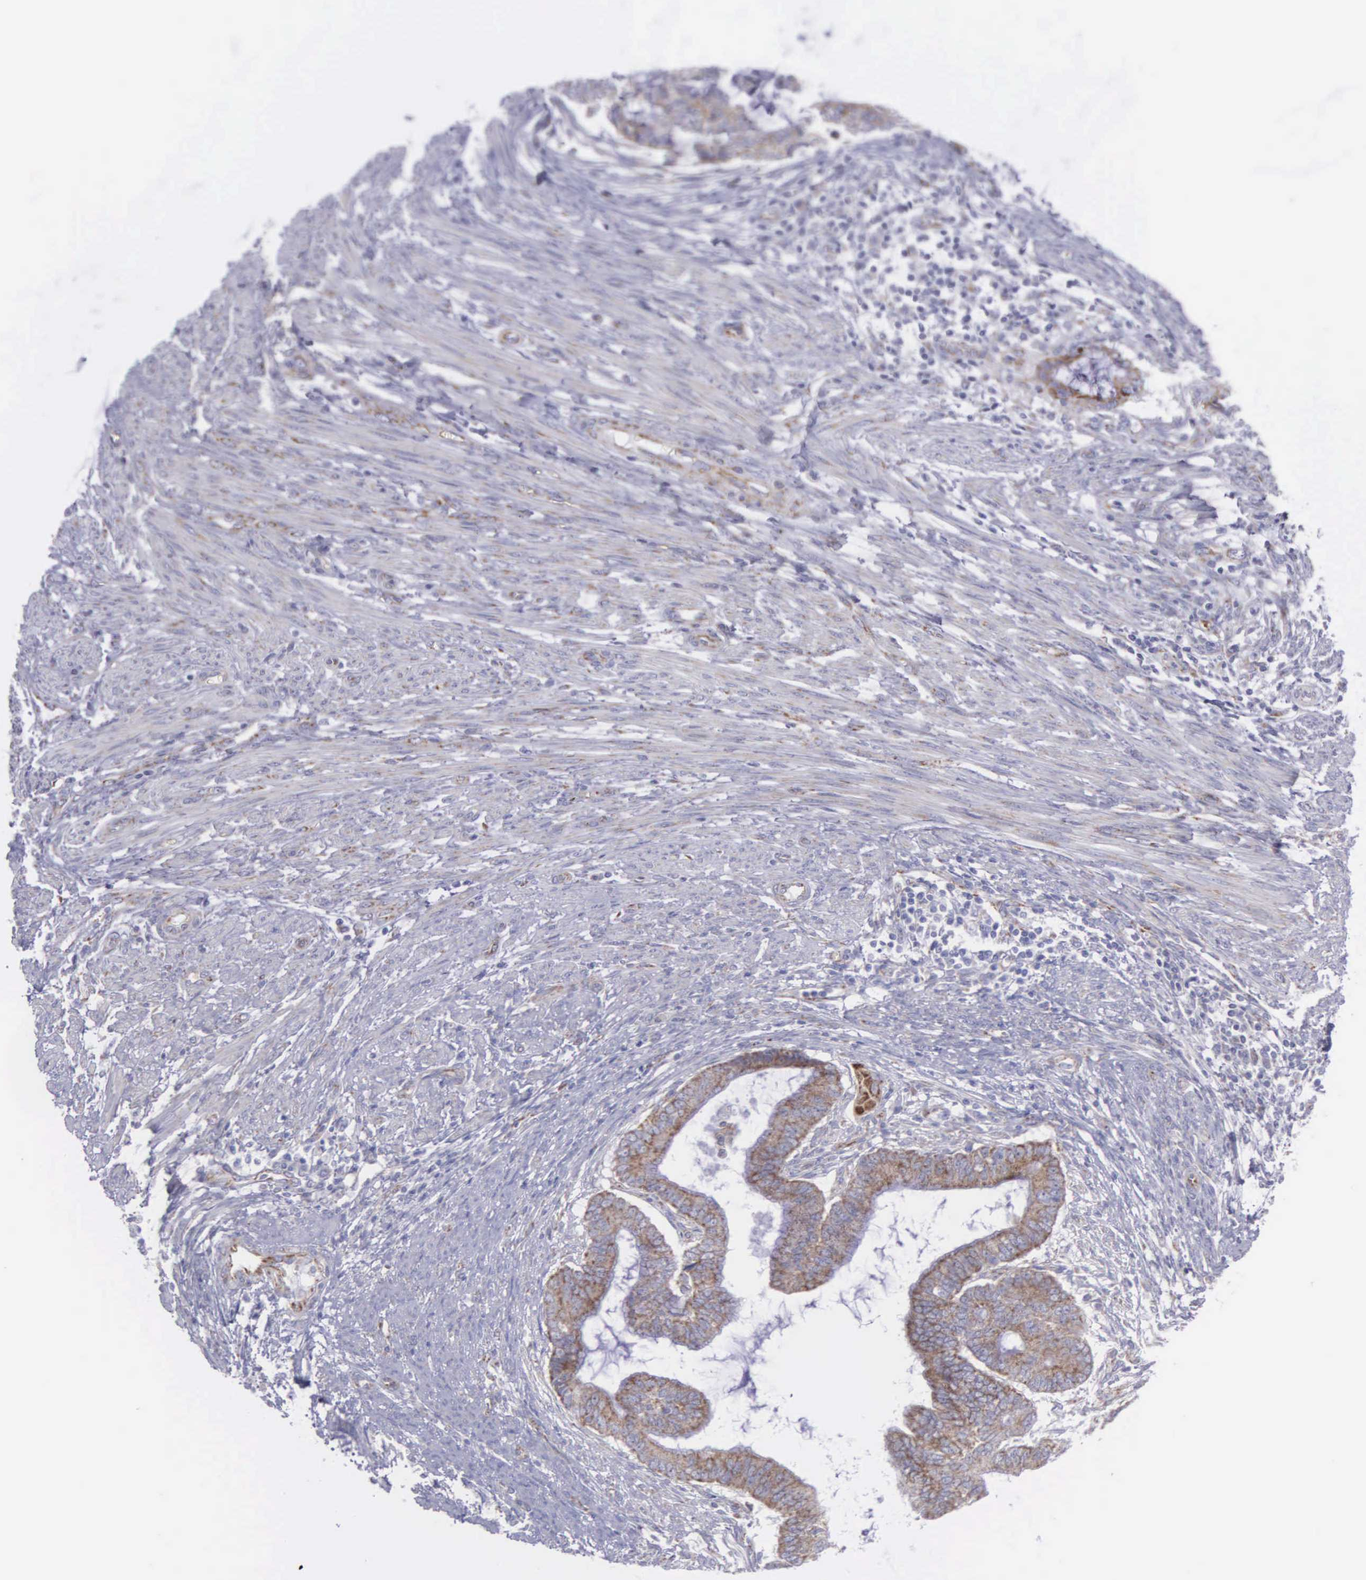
{"staining": {"intensity": "moderate", "quantity": ">75%", "location": "cytoplasmic/membranous"}, "tissue": "endometrial cancer", "cell_type": "Tumor cells", "image_type": "cancer", "snomed": [{"axis": "morphology", "description": "Adenocarcinoma, NOS"}, {"axis": "topography", "description": "Endometrium"}], "caption": "The immunohistochemical stain highlights moderate cytoplasmic/membranous staining in tumor cells of endometrial cancer (adenocarcinoma) tissue.", "gene": "SYNJ2BP", "patient": {"sex": "female", "age": 63}}